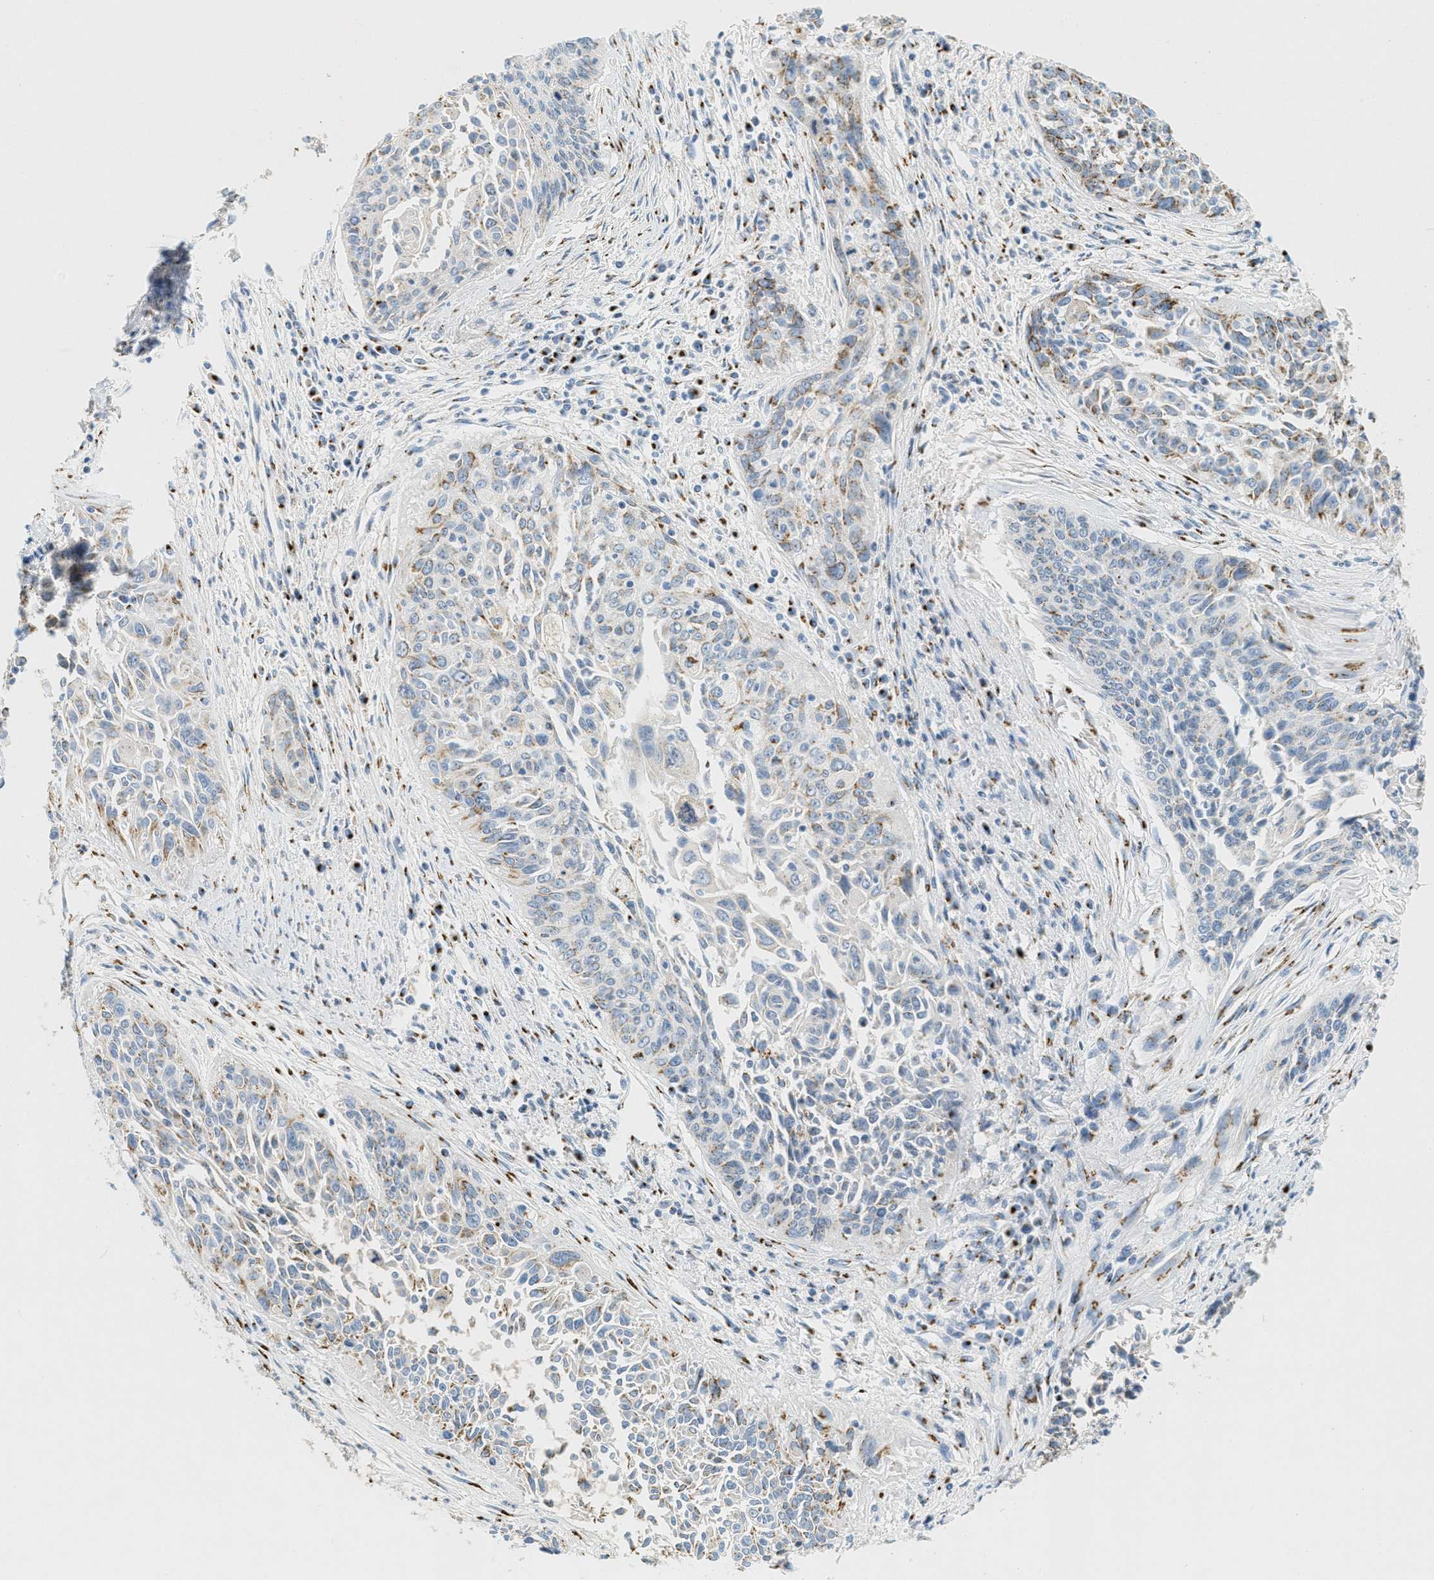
{"staining": {"intensity": "weak", "quantity": "<25%", "location": "cytoplasmic/membranous"}, "tissue": "cervical cancer", "cell_type": "Tumor cells", "image_type": "cancer", "snomed": [{"axis": "morphology", "description": "Squamous cell carcinoma, NOS"}, {"axis": "topography", "description": "Cervix"}], "caption": "Cervical cancer (squamous cell carcinoma) stained for a protein using immunohistochemistry displays no staining tumor cells.", "gene": "ENTPD4", "patient": {"sex": "female", "age": 55}}